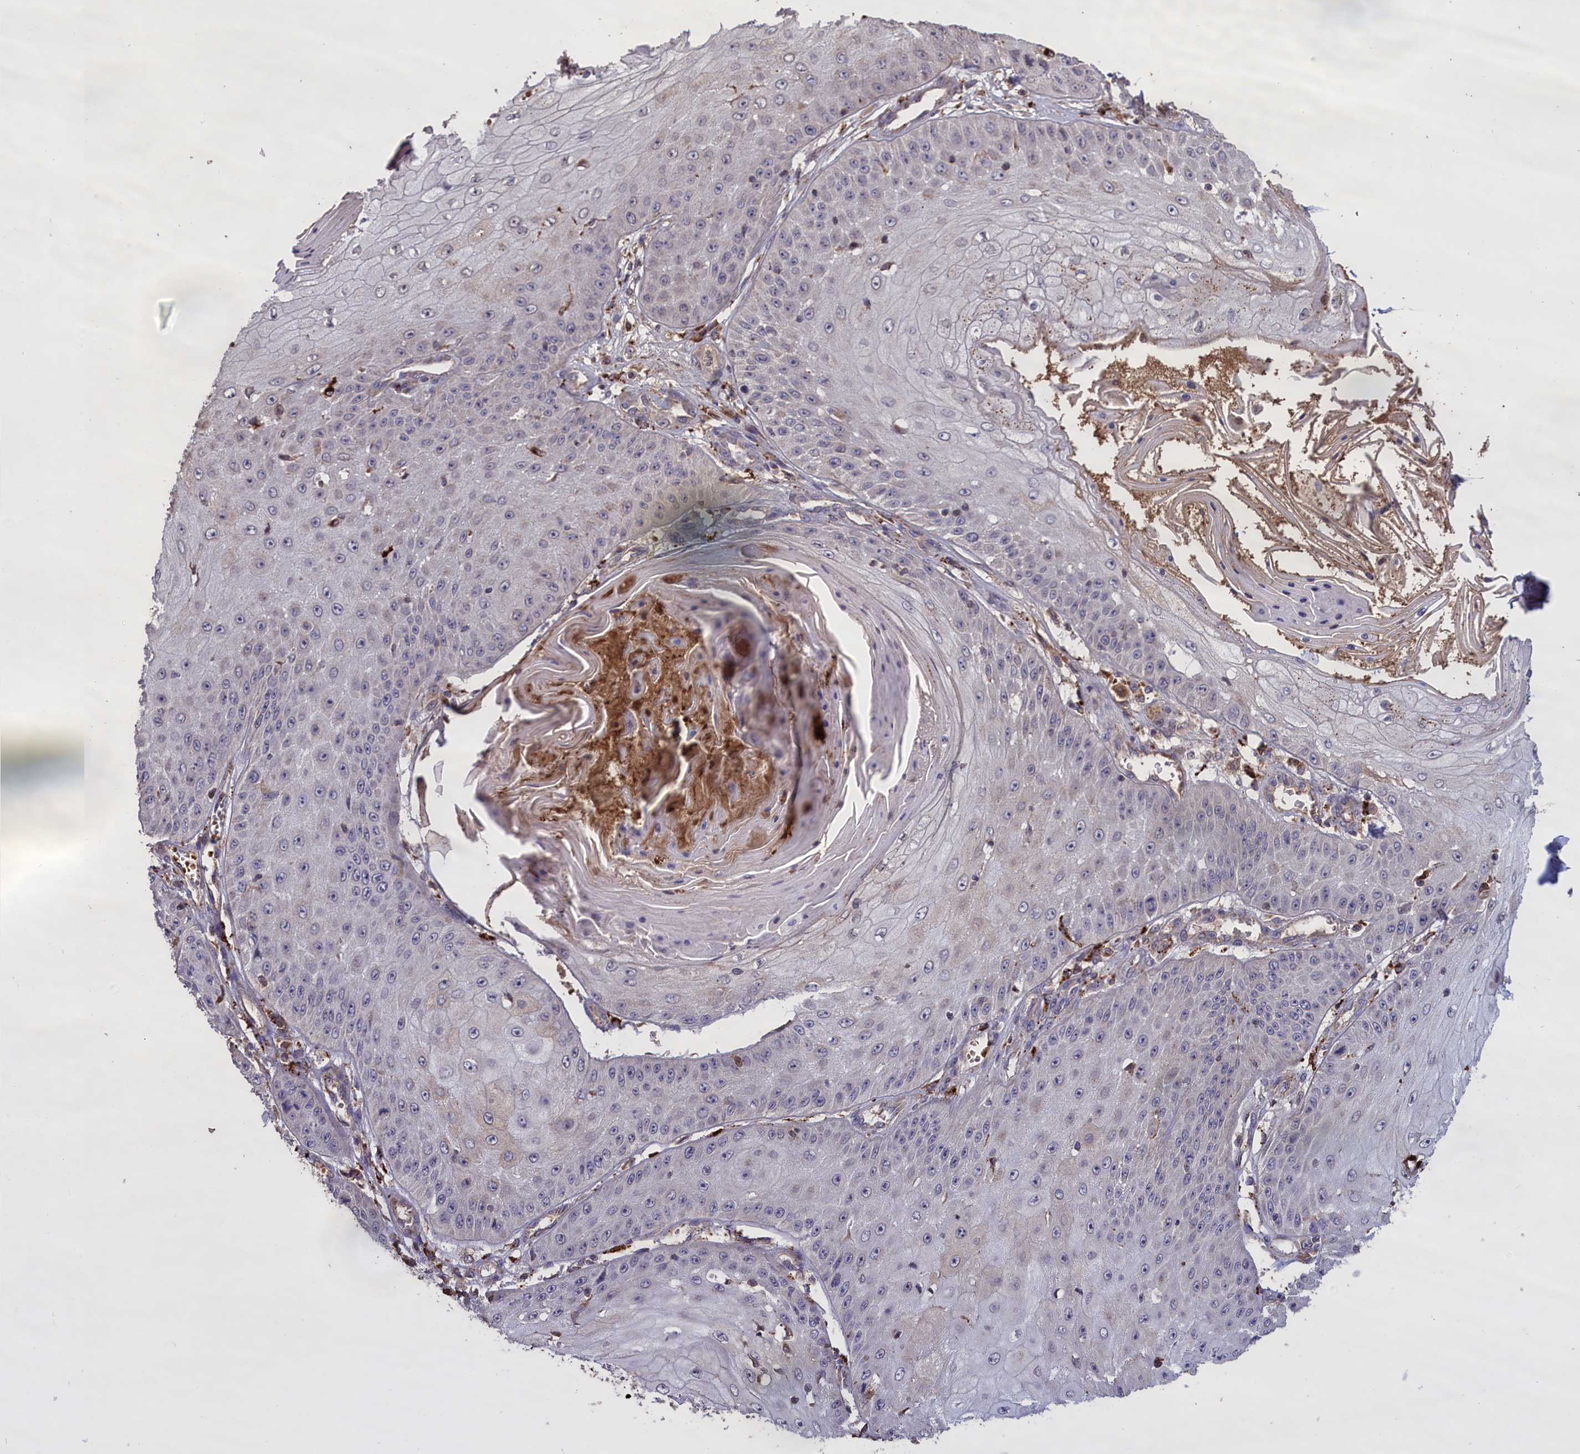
{"staining": {"intensity": "negative", "quantity": "none", "location": "none"}, "tissue": "skin cancer", "cell_type": "Tumor cells", "image_type": "cancer", "snomed": [{"axis": "morphology", "description": "Squamous cell carcinoma, NOS"}, {"axis": "topography", "description": "Skin"}], "caption": "DAB immunohistochemical staining of skin squamous cell carcinoma exhibits no significant positivity in tumor cells.", "gene": "CLRN2", "patient": {"sex": "male", "age": 70}}